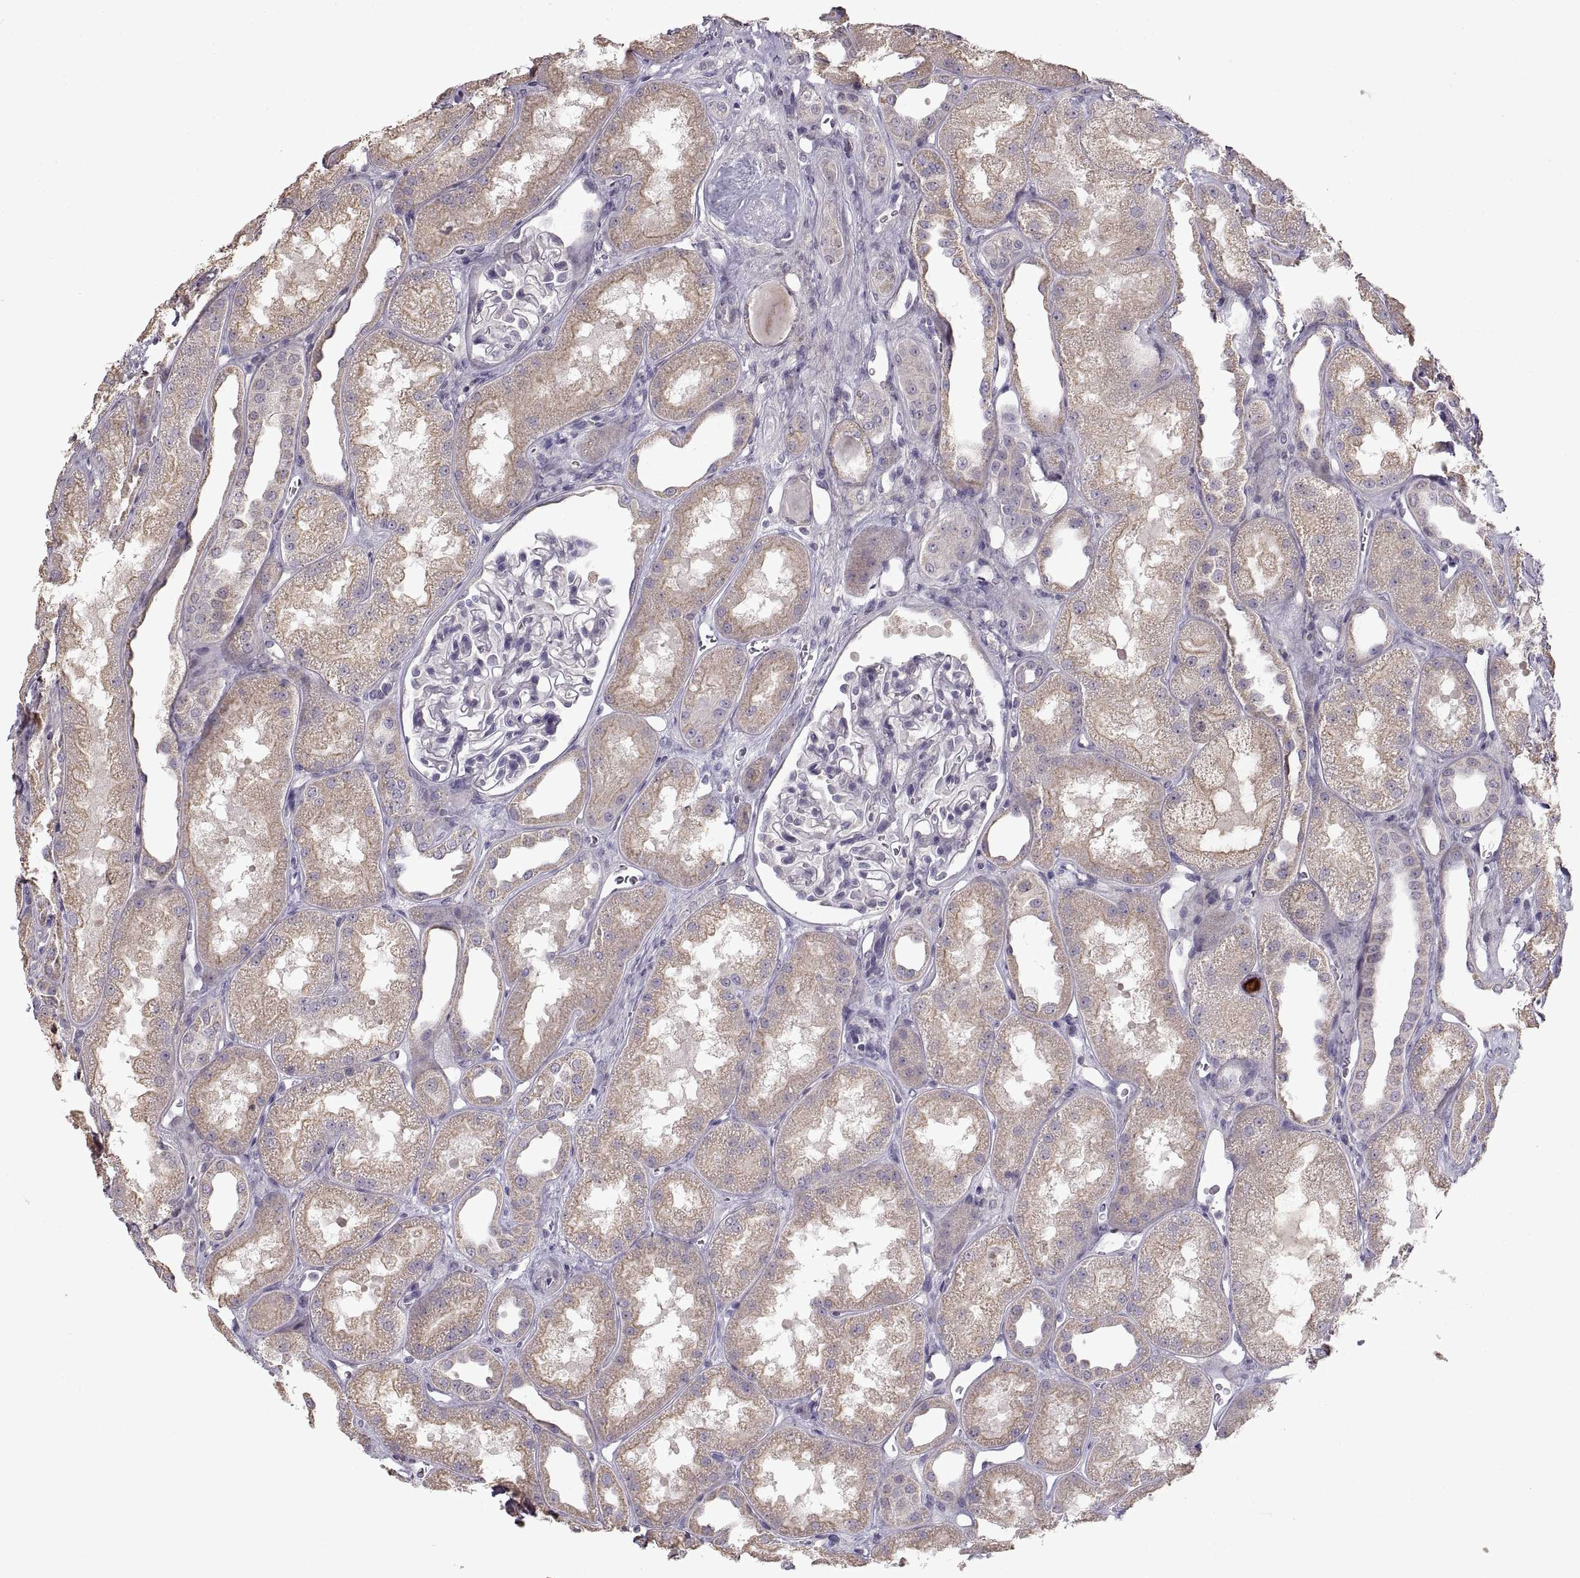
{"staining": {"intensity": "negative", "quantity": "none", "location": "none"}, "tissue": "kidney", "cell_type": "Cells in glomeruli", "image_type": "normal", "snomed": [{"axis": "morphology", "description": "Normal tissue, NOS"}, {"axis": "topography", "description": "Kidney"}], "caption": "This is a photomicrograph of immunohistochemistry staining of benign kidney, which shows no positivity in cells in glomeruli.", "gene": "ADAM11", "patient": {"sex": "male", "age": 61}}